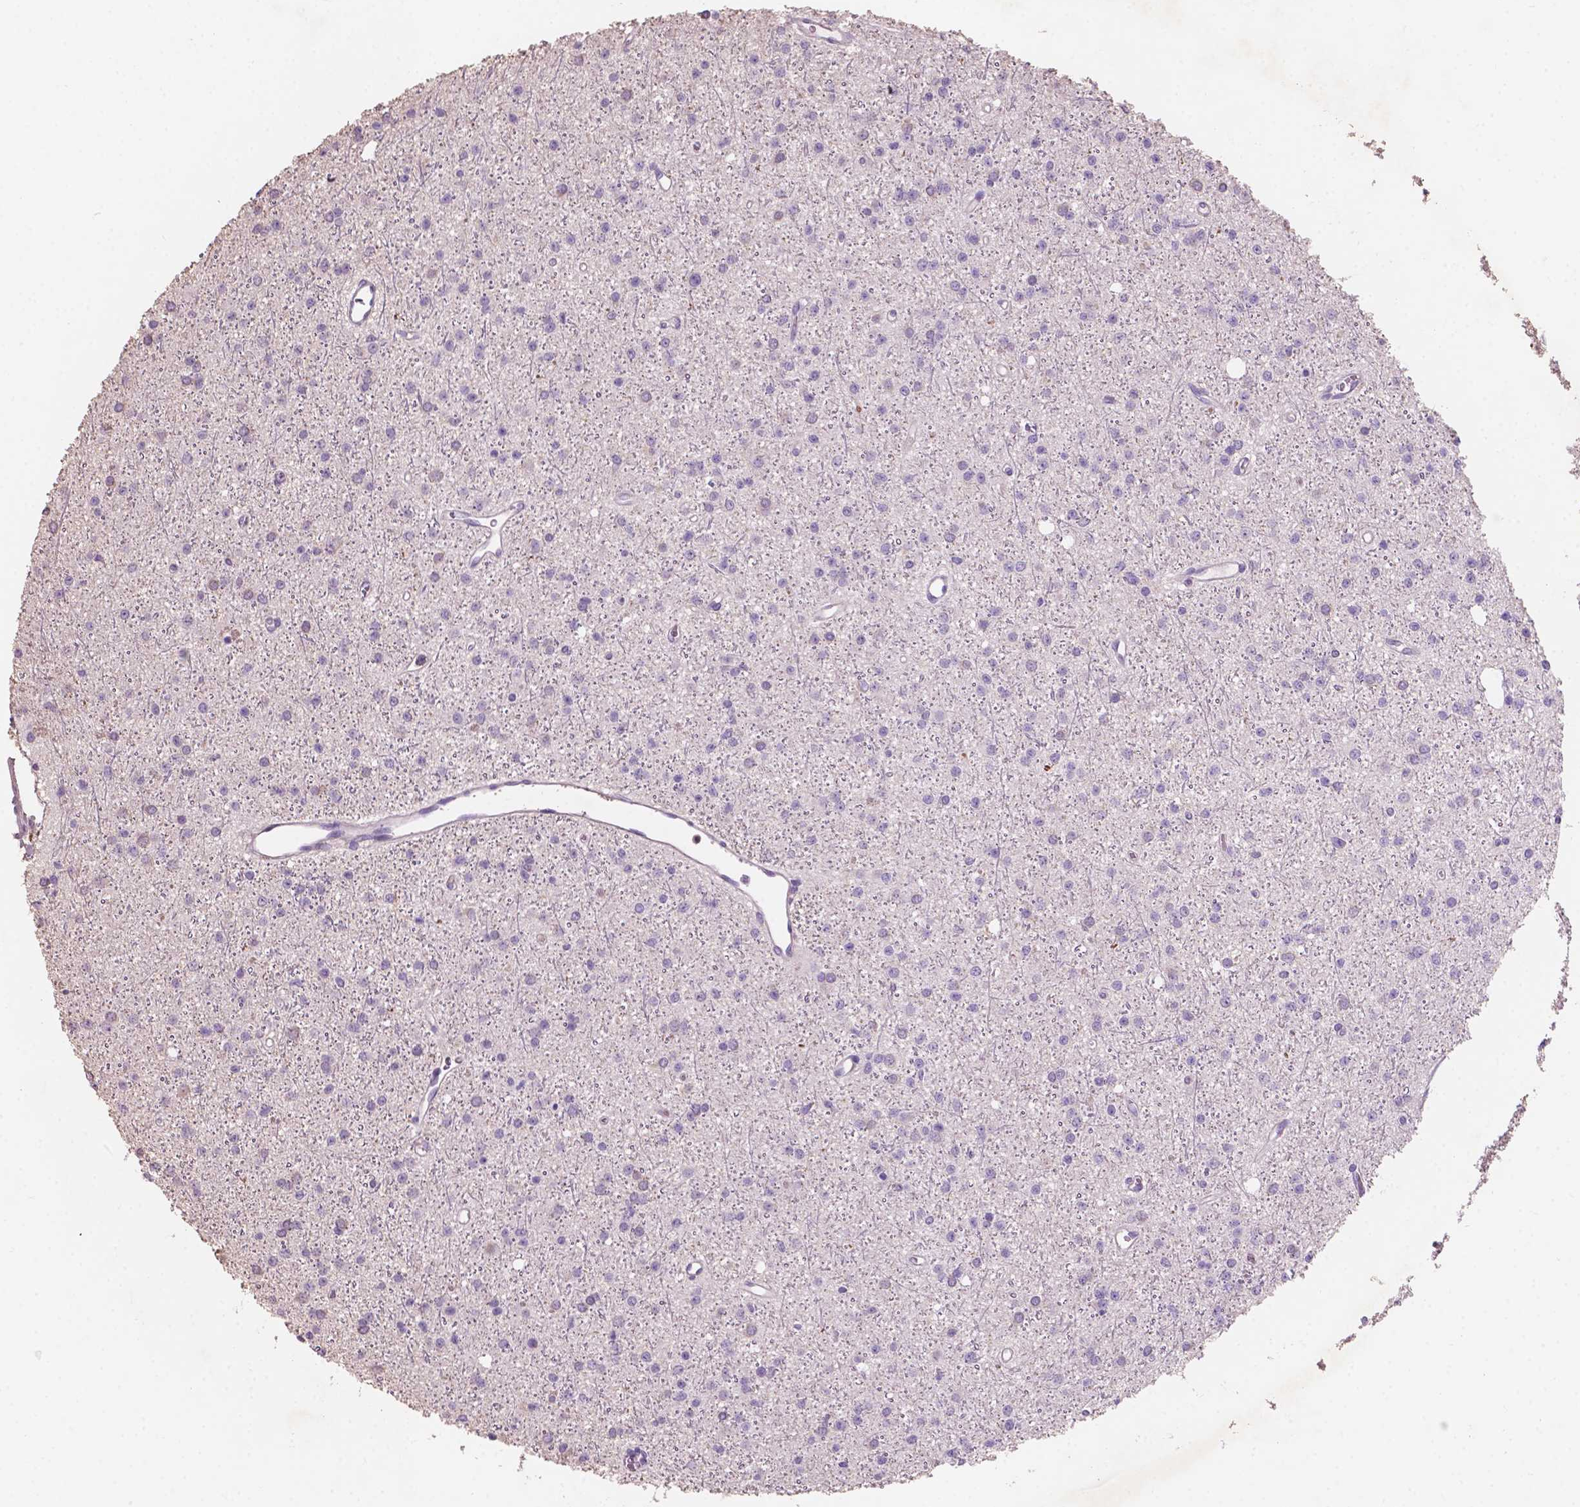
{"staining": {"intensity": "negative", "quantity": "none", "location": "none"}, "tissue": "glioma", "cell_type": "Tumor cells", "image_type": "cancer", "snomed": [{"axis": "morphology", "description": "Glioma, malignant, Low grade"}, {"axis": "topography", "description": "Brain"}], "caption": "Tumor cells show no significant protein expression in malignant low-grade glioma. The staining is performed using DAB brown chromogen with nuclei counter-stained in using hematoxylin.", "gene": "SBSN", "patient": {"sex": "male", "age": 27}}